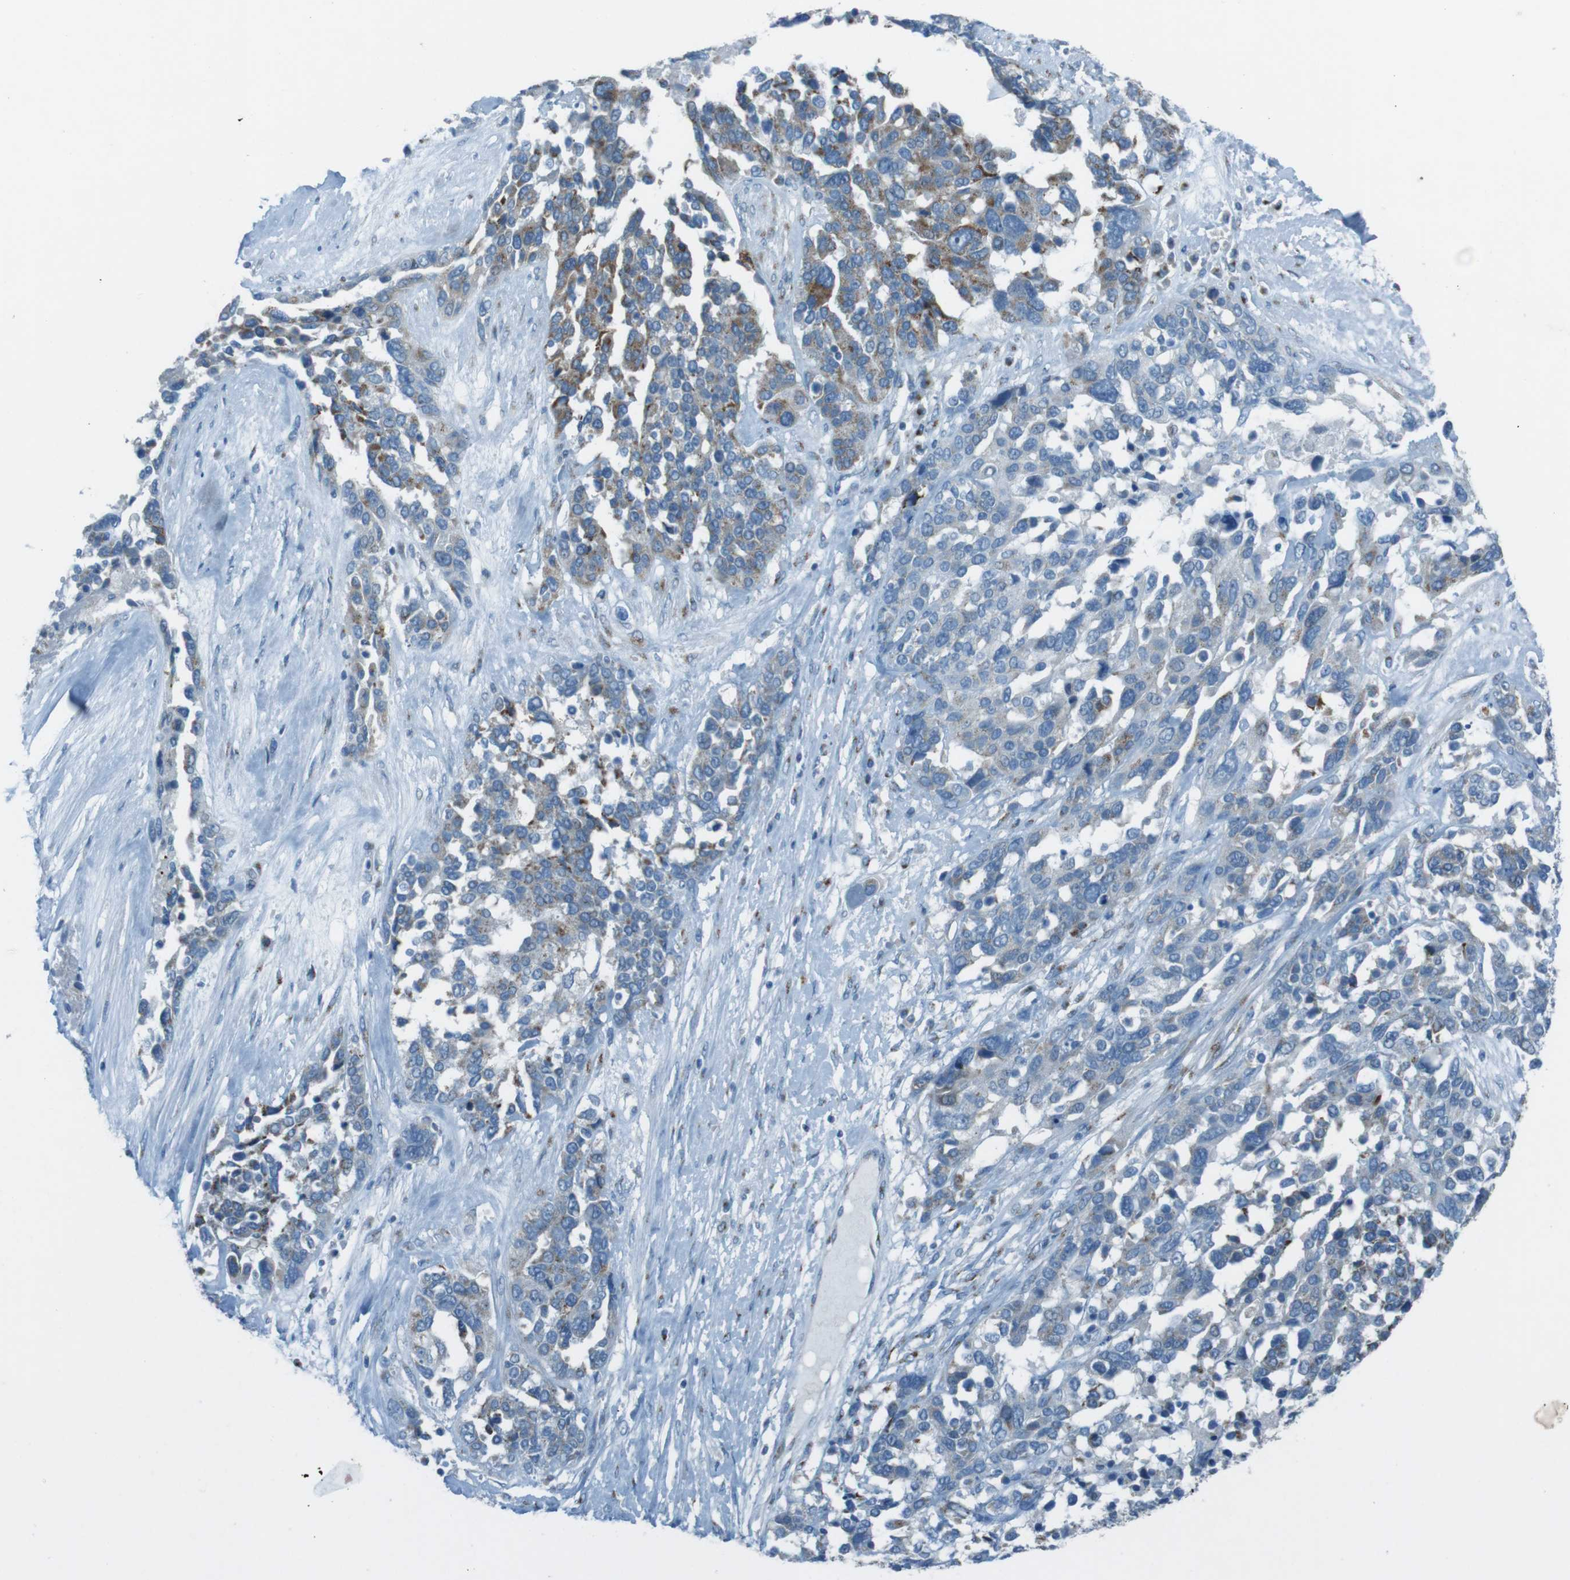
{"staining": {"intensity": "moderate", "quantity": "25%-75%", "location": "cytoplasmic/membranous"}, "tissue": "ovarian cancer", "cell_type": "Tumor cells", "image_type": "cancer", "snomed": [{"axis": "morphology", "description": "Cystadenocarcinoma, serous, NOS"}, {"axis": "topography", "description": "Ovary"}], "caption": "This is a histology image of IHC staining of ovarian cancer (serous cystadenocarcinoma), which shows moderate expression in the cytoplasmic/membranous of tumor cells.", "gene": "TXNDC15", "patient": {"sex": "female", "age": 44}}